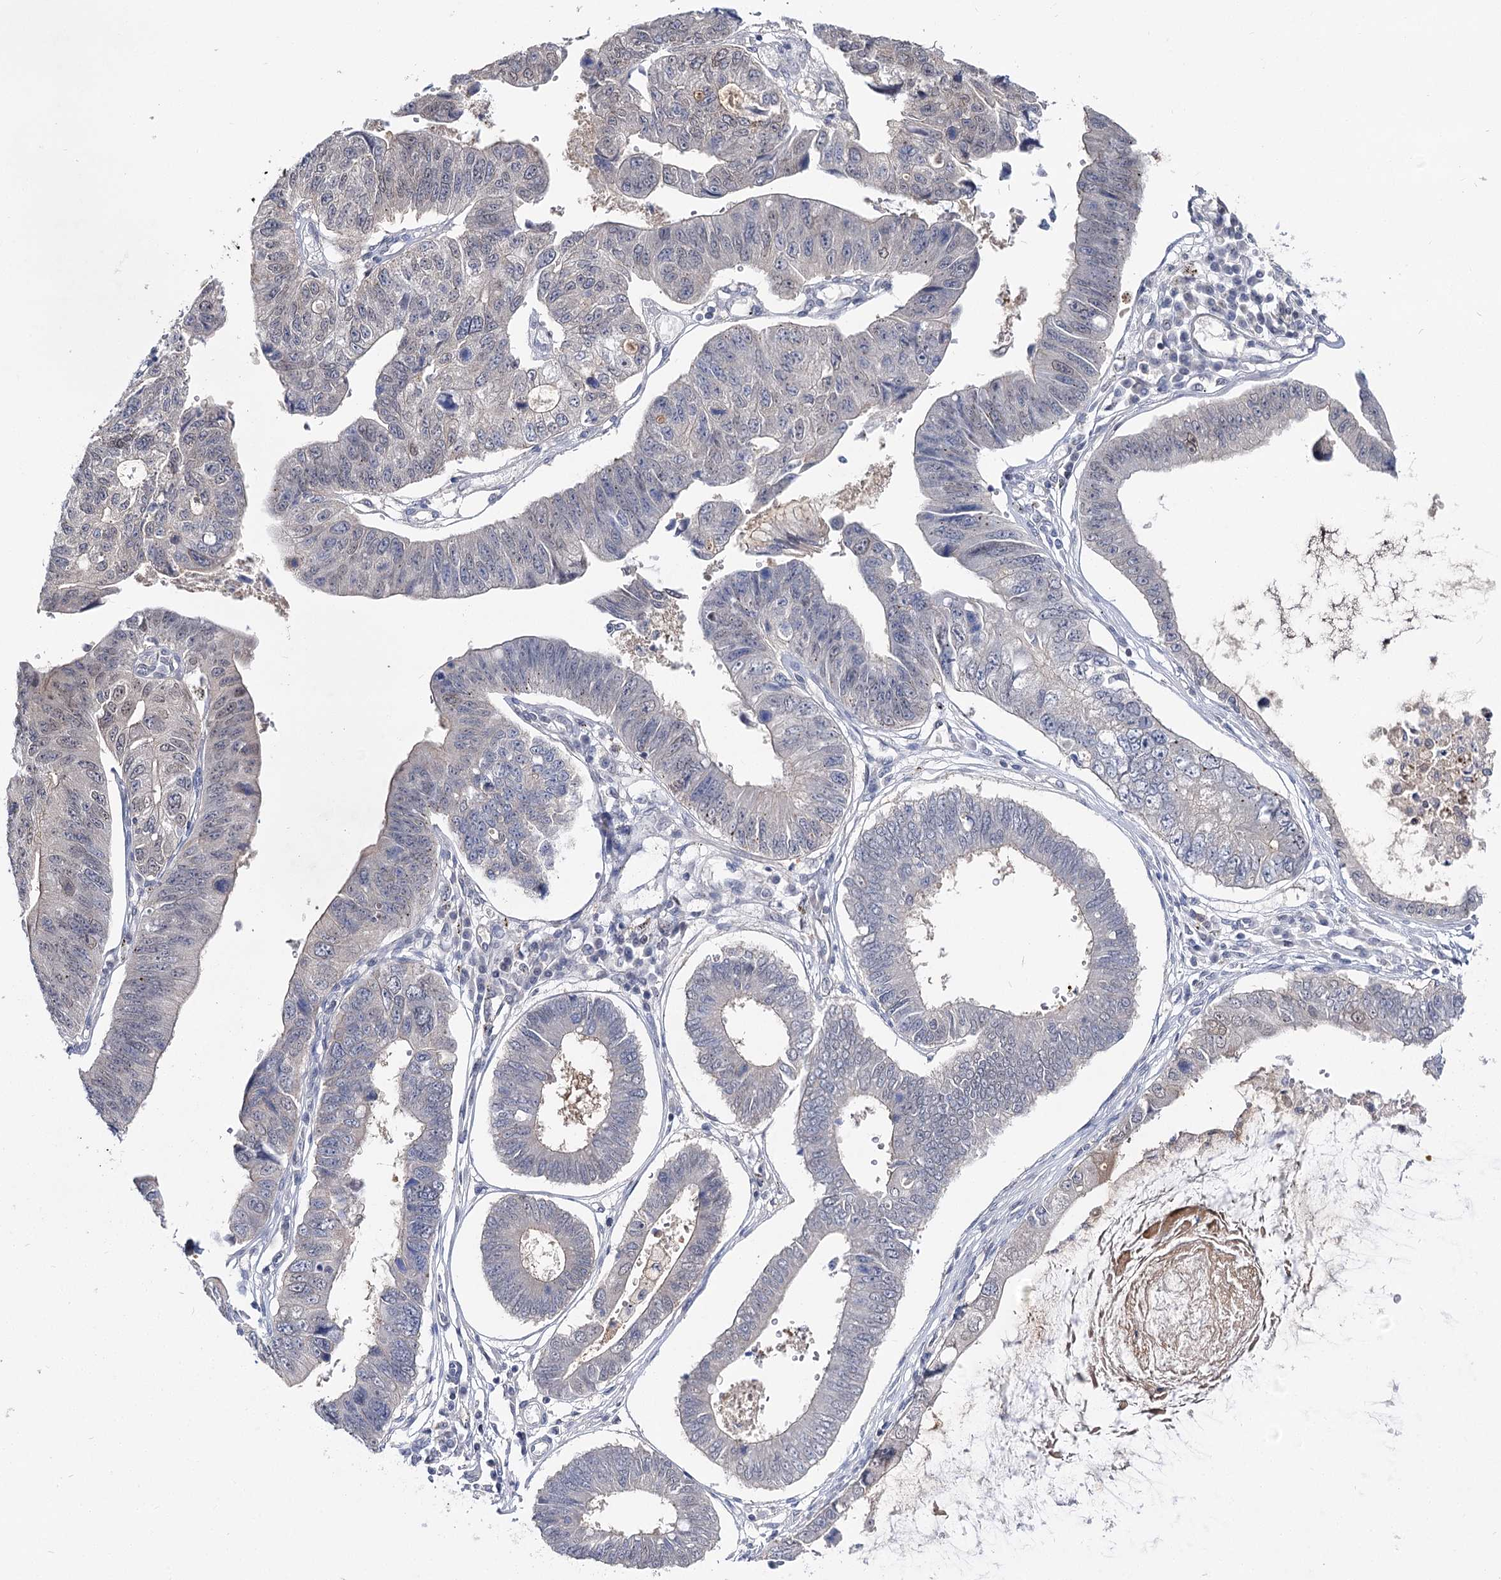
{"staining": {"intensity": "negative", "quantity": "none", "location": "none"}, "tissue": "stomach cancer", "cell_type": "Tumor cells", "image_type": "cancer", "snomed": [{"axis": "morphology", "description": "Adenocarcinoma, NOS"}, {"axis": "topography", "description": "Stomach"}], "caption": "This is a histopathology image of IHC staining of stomach cancer (adenocarcinoma), which shows no expression in tumor cells.", "gene": "UGP2", "patient": {"sex": "male", "age": 59}}